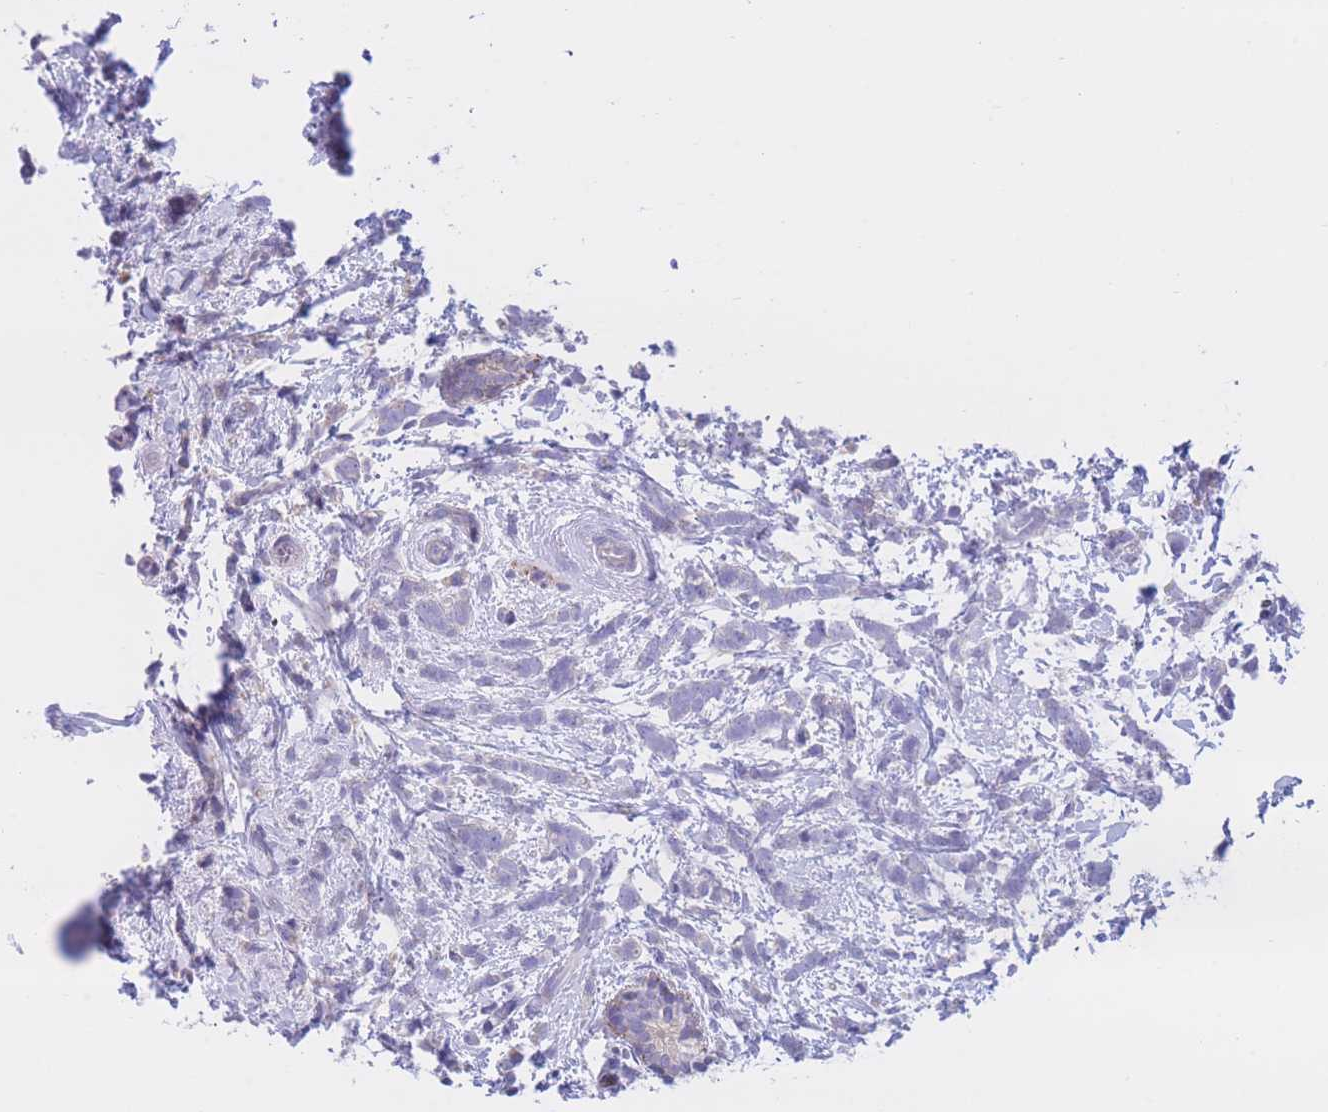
{"staining": {"intensity": "negative", "quantity": "none", "location": "none"}, "tissue": "breast cancer", "cell_type": "Tumor cells", "image_type": "cancer", "snomed": [{"axis": "morphology", "description": "Lobular carcinoma"}, {"axis": "topography", "description": "Breast"}], "caption": "DAB immunohistochemical staining of breast cancer exhibits no significant expression in tumor cells. (DAB IHC, high magnification).", "gene": "RPL39L", "patient": {"sex": "female", "age": 58}}